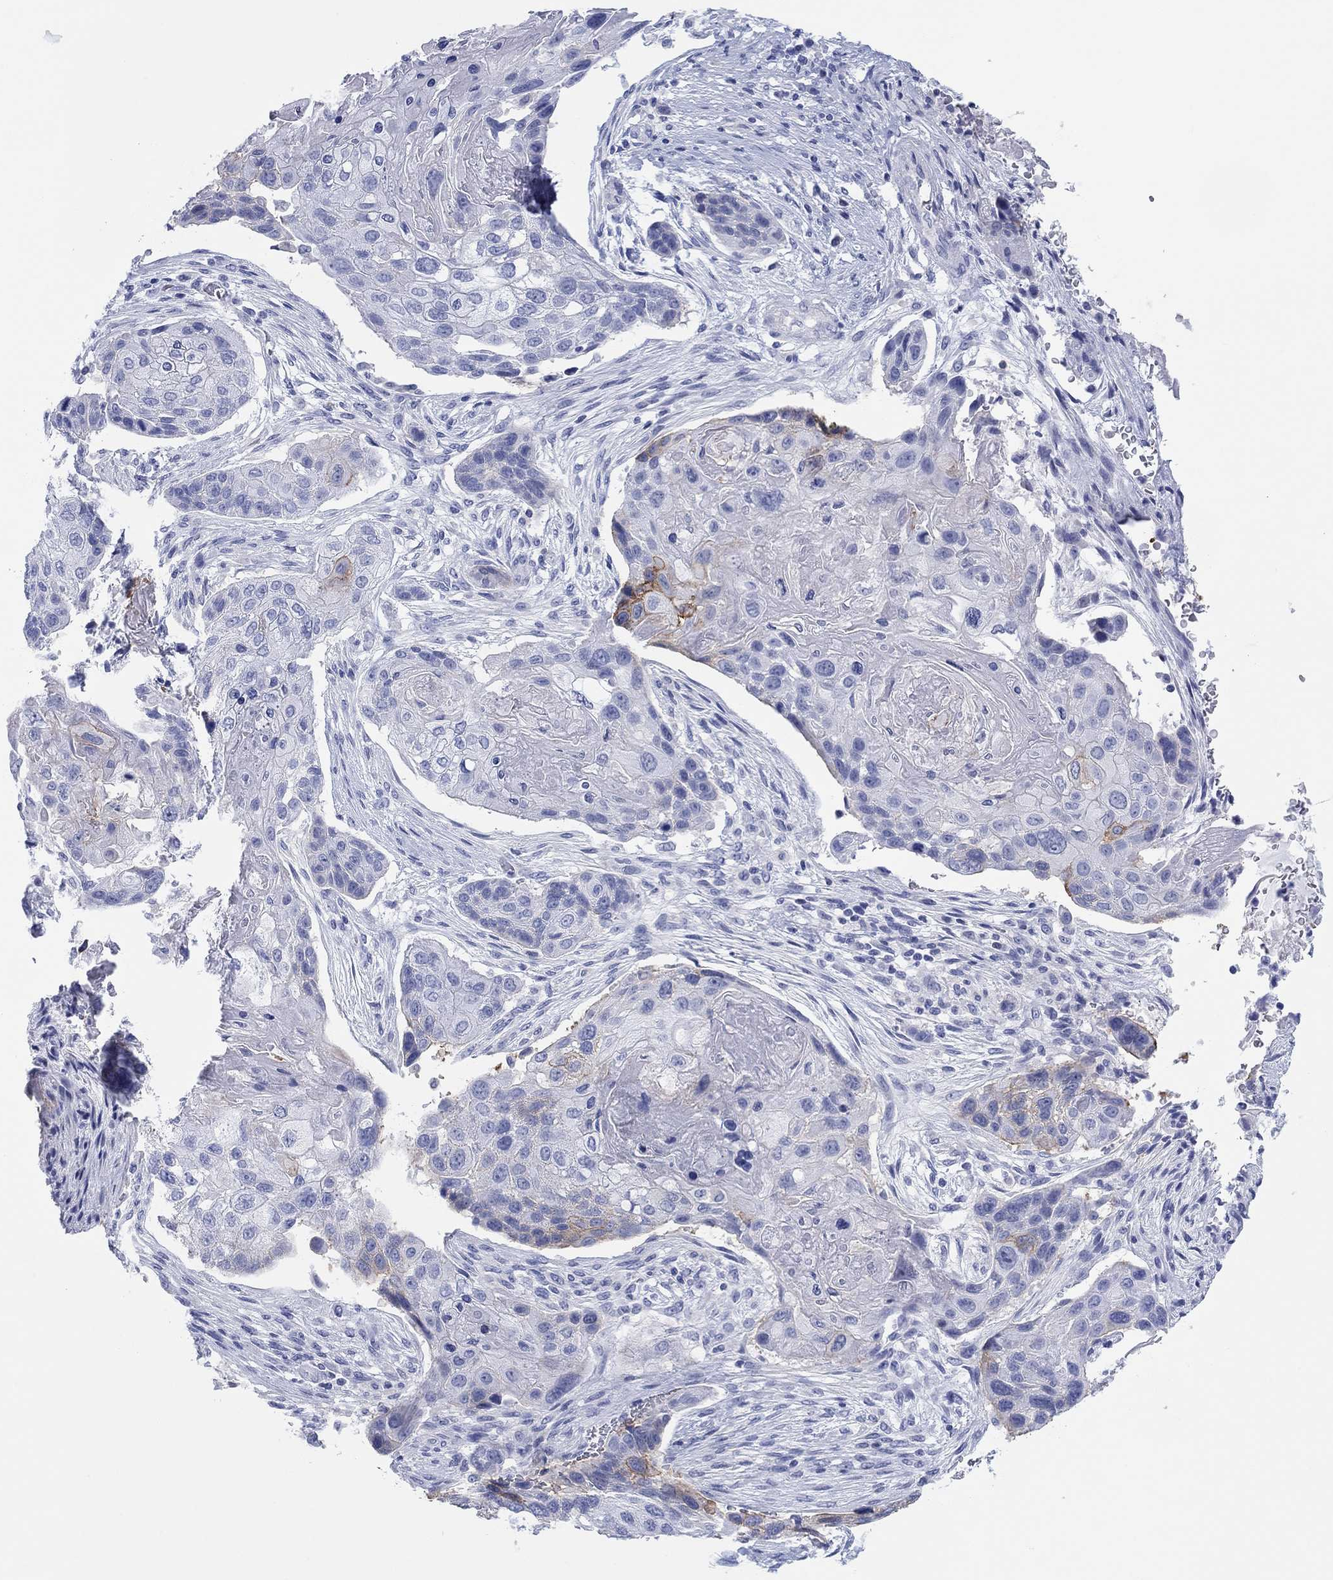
{"staining": {"intensity": "moderate", "quantity": "<25%", "location": "cytoplasmic/membranous"}, "tissue": "lung cancer", "cell_type": "Tumor cells", "image_type": "cancer", "snomed": [{"axis": "morphology", "description": "Normal tissue, NOS"}, {"axis": "morphology", "description": "Squamous cell carcinoma, NOS"}, {"axis": "topography", "description": "Bronchus"}, {"axis": "topography", "description": "Lung"}], "caption": "Immunohistochemistry (IHC) of human squamous cell carcinoma (lung) reveals low levels of moderate cytoplasmic/membranous expression in about <25% of tumor cells.", "gene": "ATP1B1", "patient": {"sex": "male", "age": 69}}